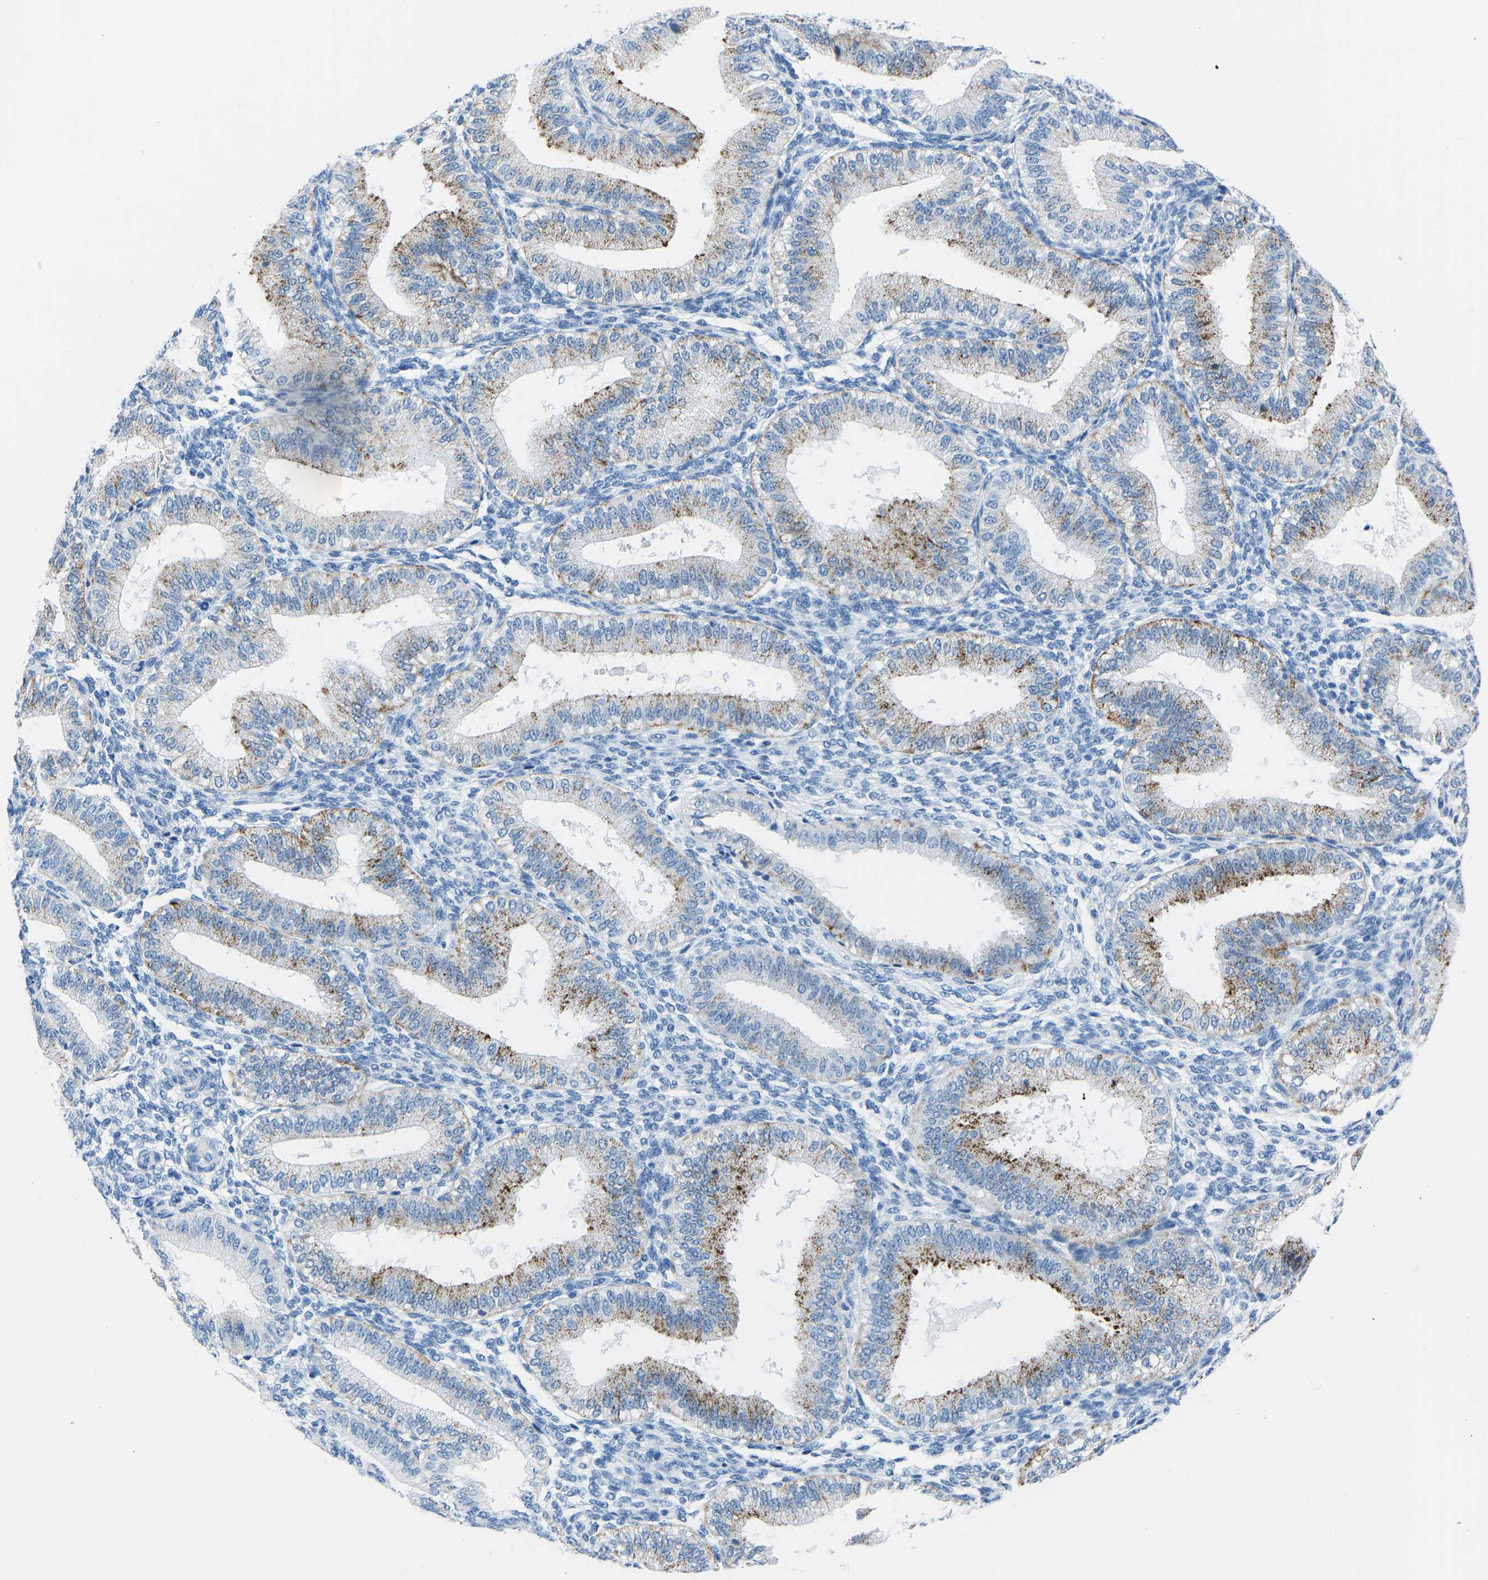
{"staining": {"intensity": "negative", "quantity": "none", "location": "none"}, "tissue": "endometrium", "cell_type": "Cells in endometrial stroma", "image_type": "normal", "snomed": [{"axis": "morphology", "description": "Normal tissue, NOS"}, {"axis": "topography", "description": "Endometrium"}], "caption": "Histopathology image shows no significant protein expression in cells in endometrial stroma of unremarkable endometrium. (DAB immunohistochemistry with hematoxylin counter stain).", "gene": "SERPINB3", "patient": {"sex": "female", "age": 39}}